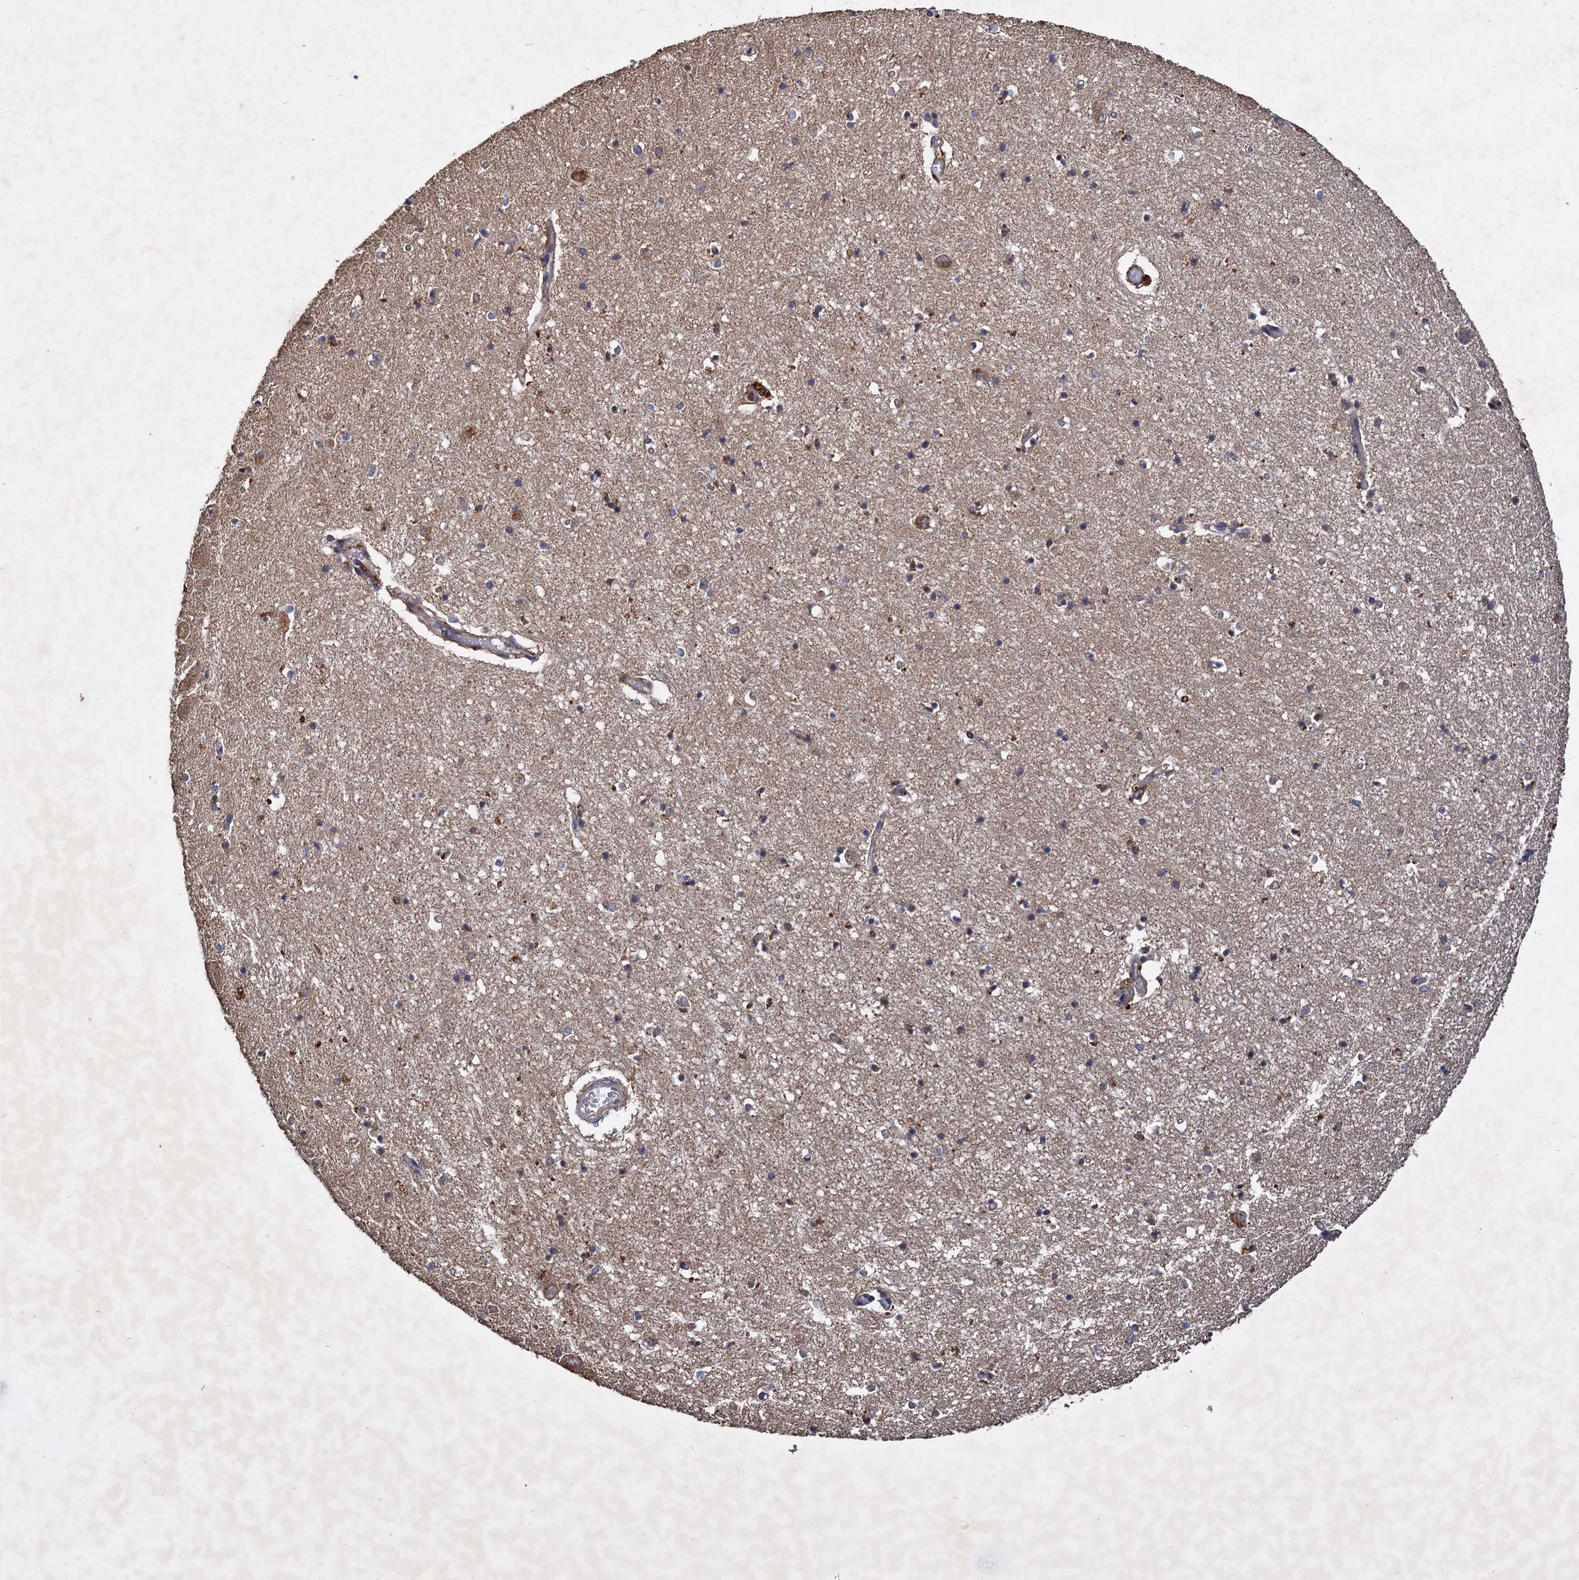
{"staining": {"intensity": "weak", "quantity": "<25%", "location": "cytoplasmic/membranous"}, "tissue": "hippocampus", "cell_type": "Glial cells", "image_type": "normal", "snomed": [{"axis": "morphology", "description": "Normal tissue, NOS"}, {"axis": "topography", "description": "Hippocampus"}], "caption": "Unremarkable hippocampus was stained to show a protein in brown. There is no significant expression in glial cells.", "gene": "GCLC", "patient": {"sex": "male", "age": 70}}